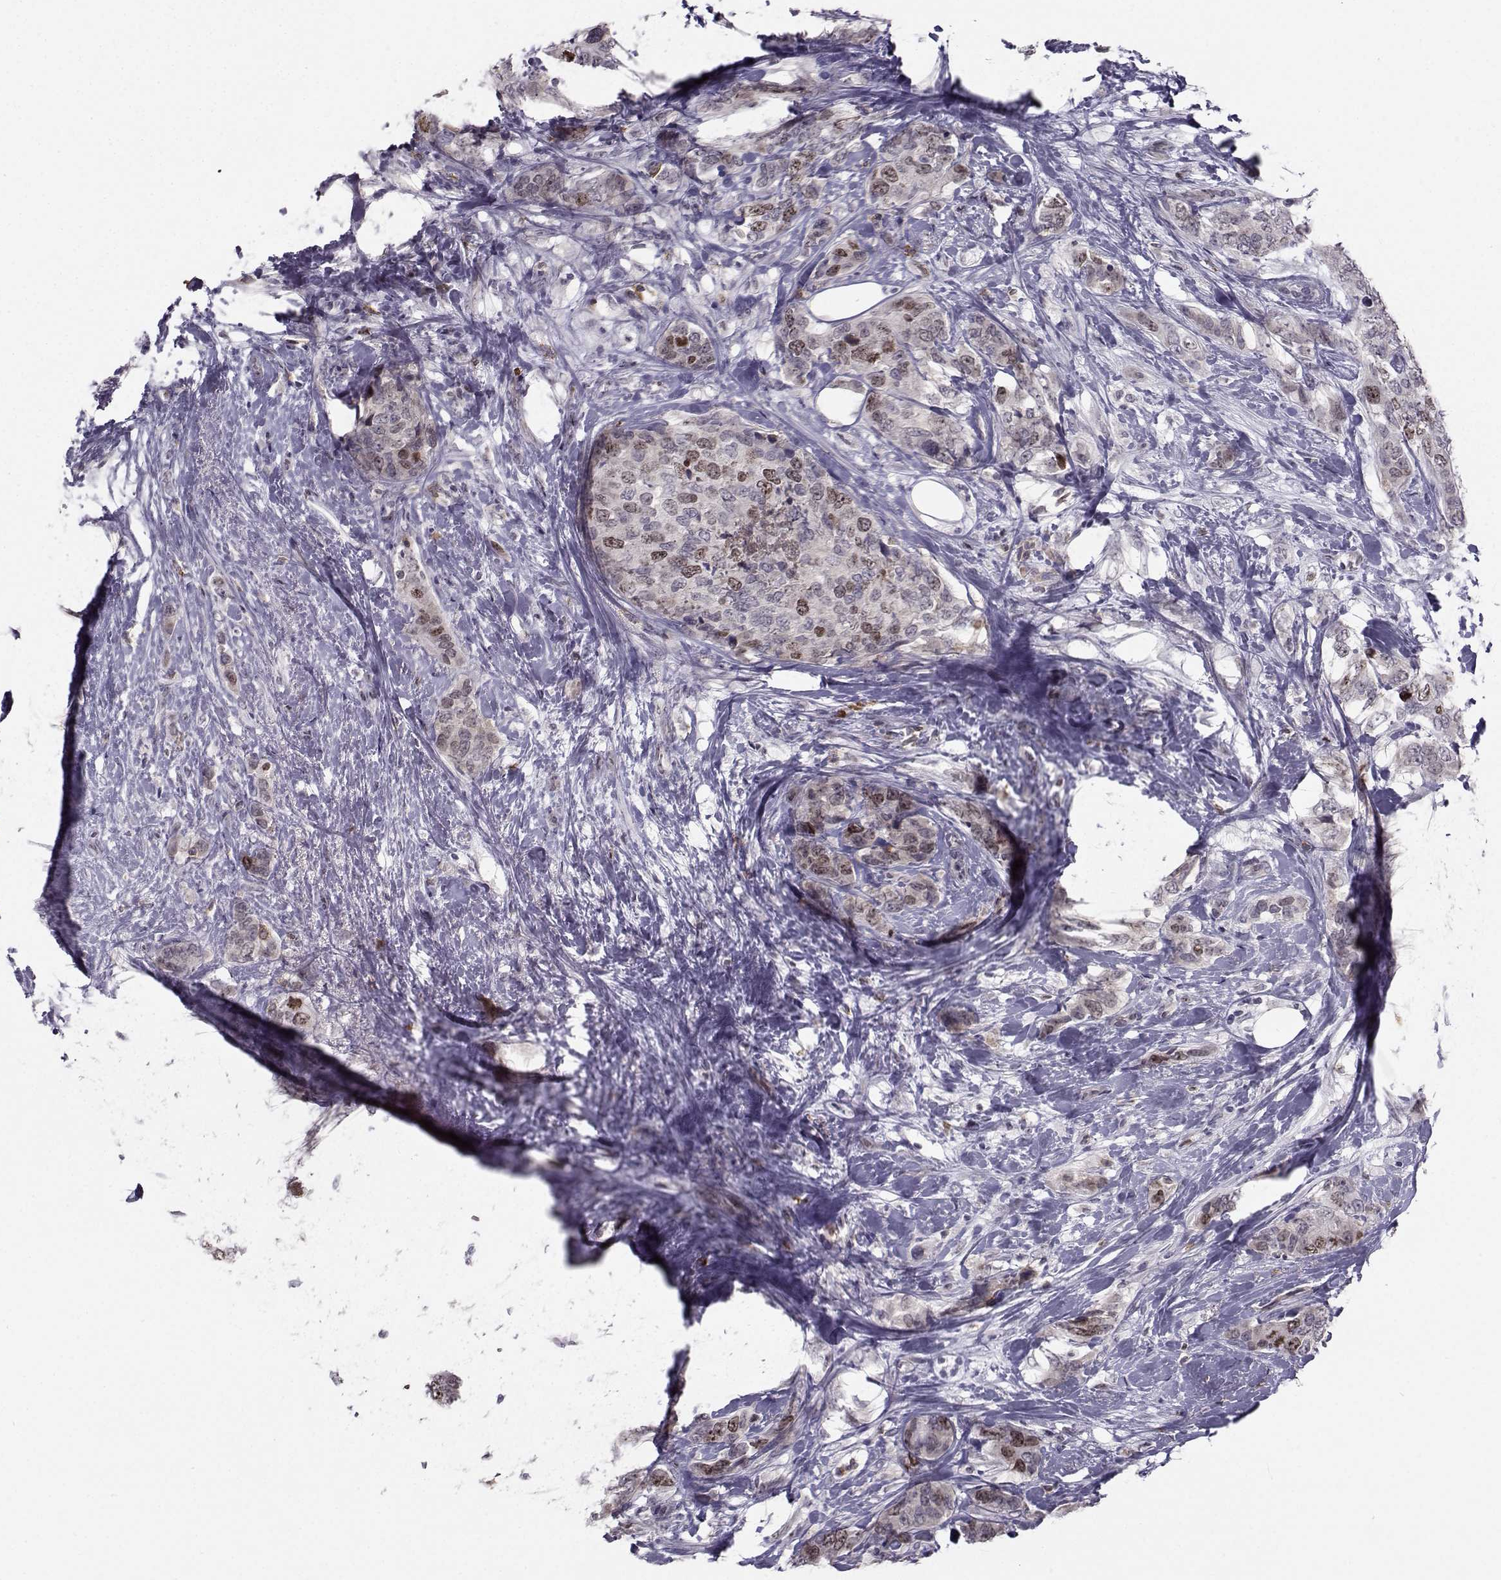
{"staining": {"intensity": "moderate", "quantity": "<25%", "location": "nuclear"}, "tissue": "breast cancer", "cell_type": "Tumor cells", "image_type": "cancer", "snomed": [{"axis": "morphology", "description": "Lobular carcinoma"}, {"axis": "topography", "description": "Breast"}], "caption": "The photomicrograph displays a brown stain indicating the presence of a protein in the nuclear of tumor cells in breast cancer.", "gene": "LRP8", "patient": {"sex": "female", "age": 59}}